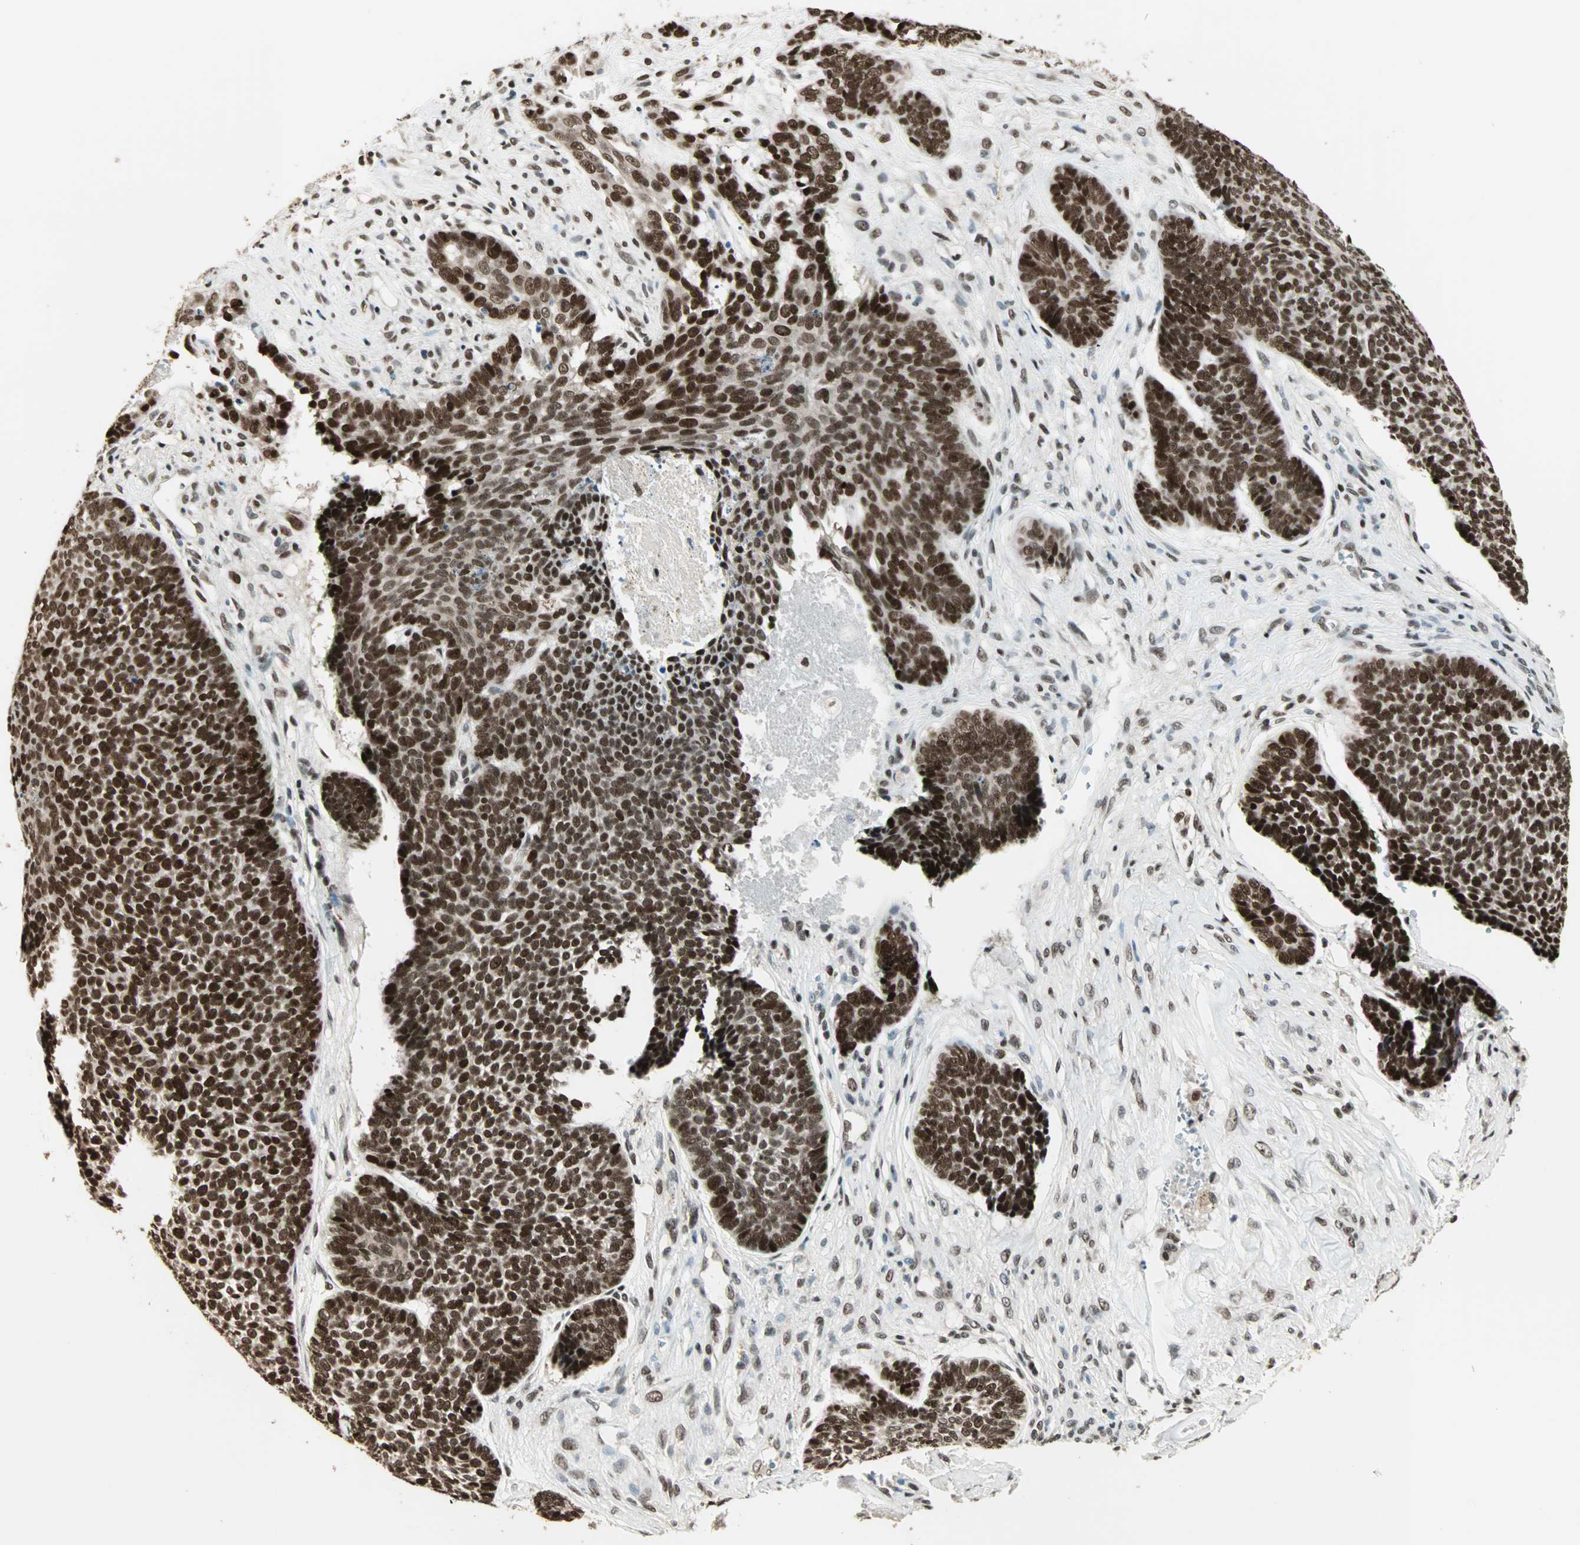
{"staining": {"intensity": "strong", "quantity": ">75%", "location": "nuclear"}, "tissue": "skin cancer", "cell_type": "Tumor cells", "image_type": "cancer", "snomed": [{"axis": "morphology", "description": "Basal cell carcinoma"}, {"axis": "topography", "description": "Skin"}], "caption": "IHC staining of basal cell carcinoma (skin), which displays high levels of strong nuclear positivity in approximately >75% of tumor cells indicating strong nuclear protein expression. The staining was performed using DAB (brown) for protein detection and nuclei were counterstained in hematoxylin (blue).", "gene": "MDC1", "patient": {"sex": "male", "age": 84}}